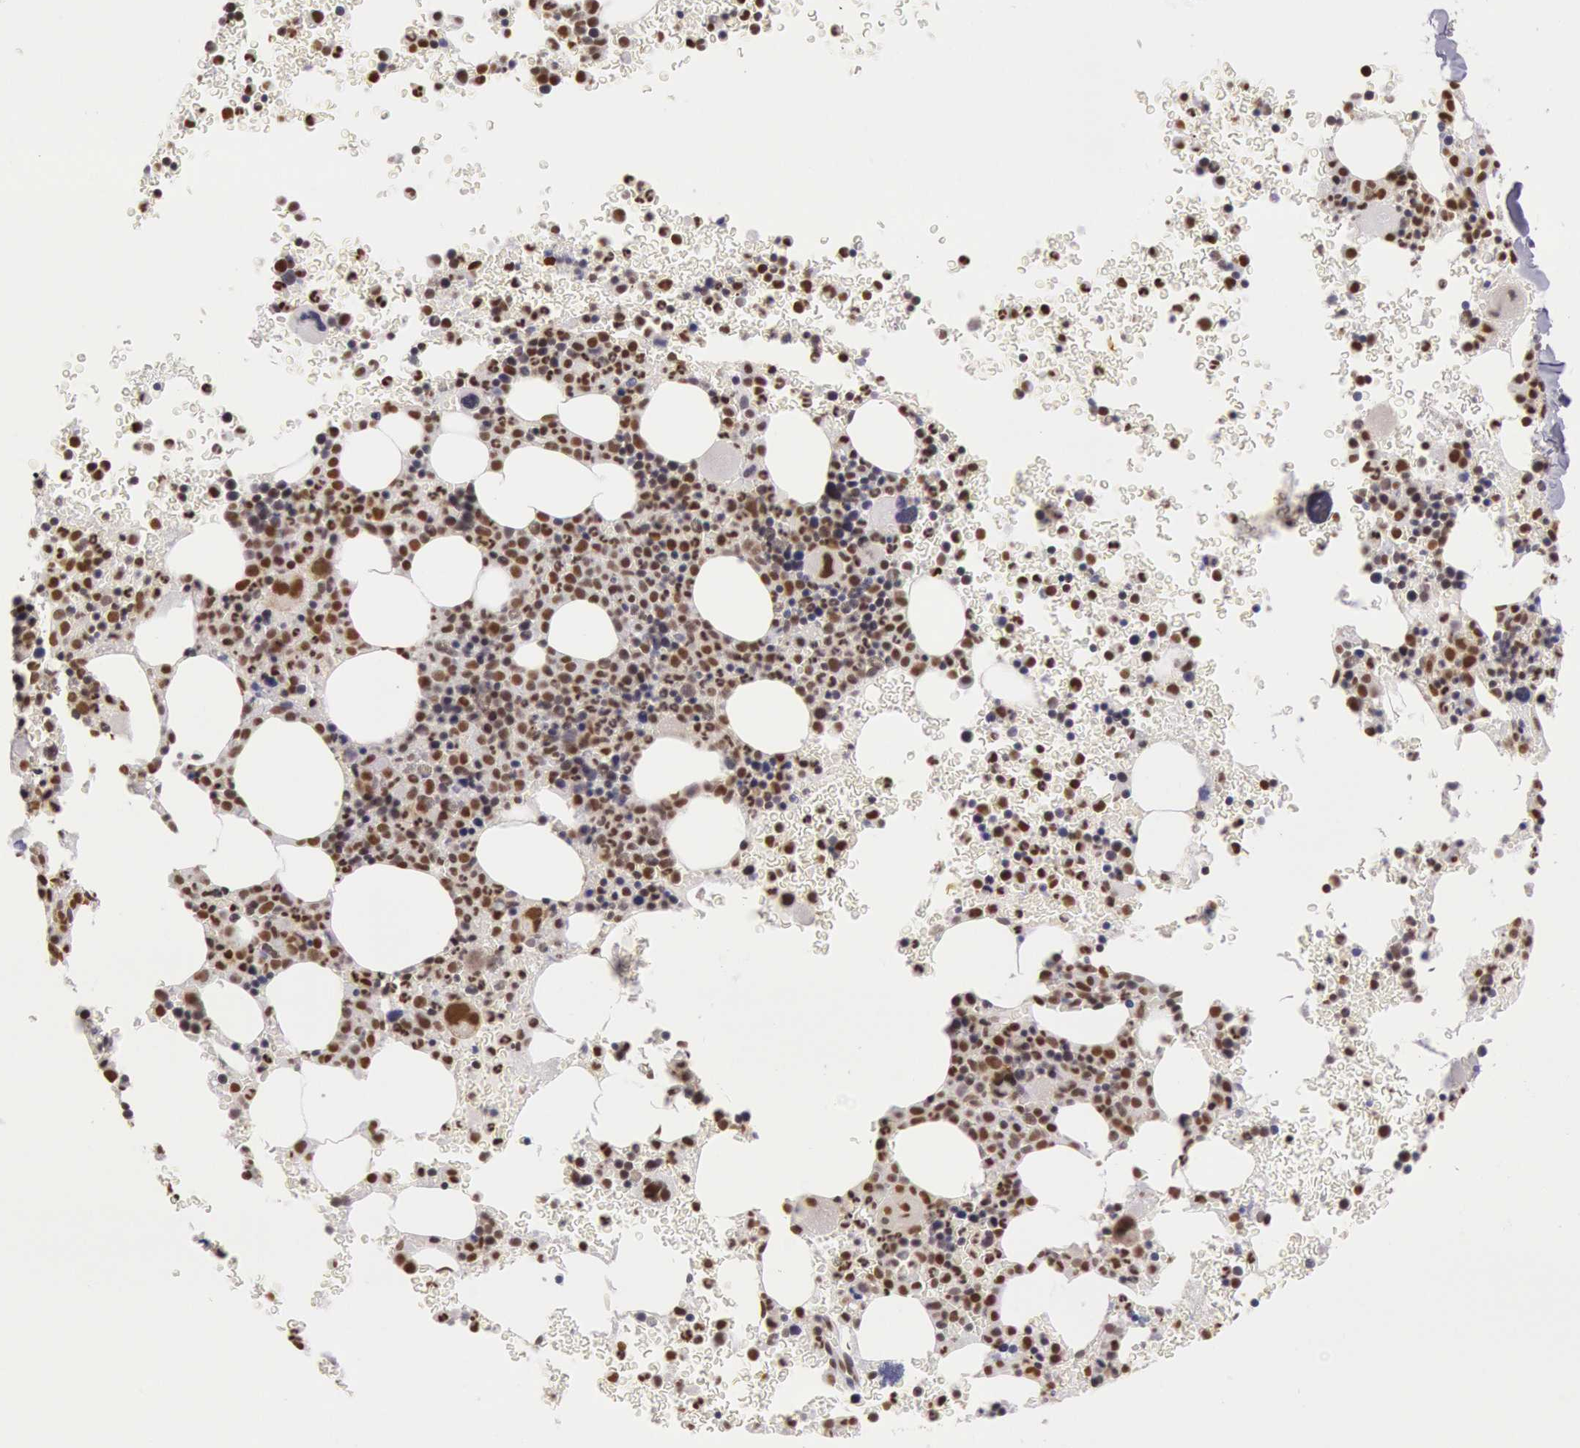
{"staining": {"intensity": "strong", "quantity": ">75%", "location": "nuclear"}, "tissue": "bone marrow", "cell_type": "Hematopoietic cells", "image_type": "normal", "snomed": [{"axis": "morphology", "description": "Normal tissue, NOS"}, {"axis": "topography", "description": "Bone marrow"}], "caption": "About >75% of hematopoietic cells in unremarkable human bone marrow show strong nuclear protein staining as visualized by brown immunohistochemical staining.", "gene": "ESS2", "patient": {"sex": "male", "age": 69}}